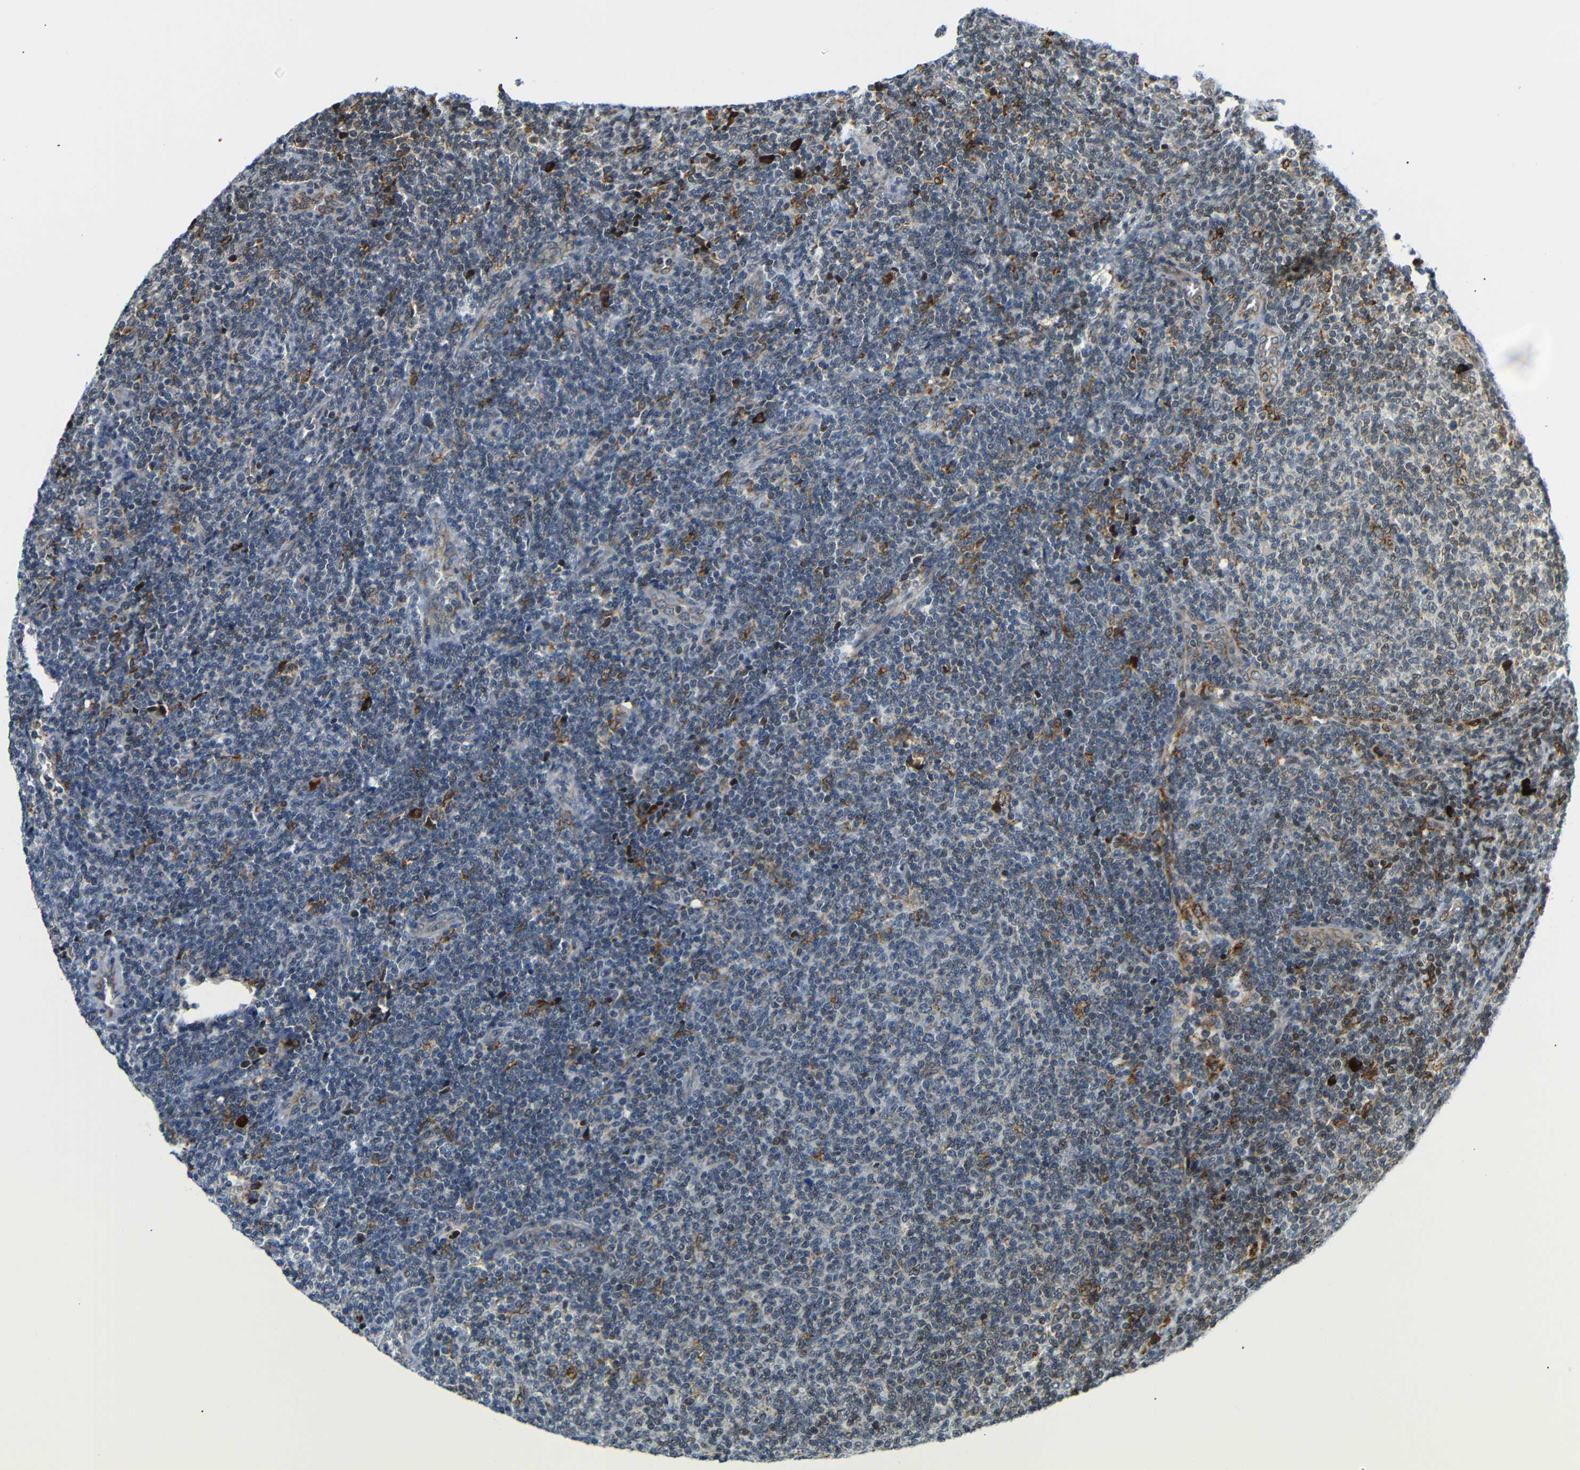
{"staining": {"intensity": "weak", "quantity": "<25%", "location": "cytoplasmic/membranous"}, "tissue": "lymphoma", "cell_type": "Tumor cells", "image_type": "cancer", "snomed": [{"axis": "morphology", "description": "Malignant lymphoma, non-Hodgkin's type, Low grade"}, {"axis": "topography", "description": "Lymph node"}], "caption": "Tumor cells are negative for protein expression in human lymphoma.", "gene": "SPCS2", "patient": {"sex": "male", "age": 66}}